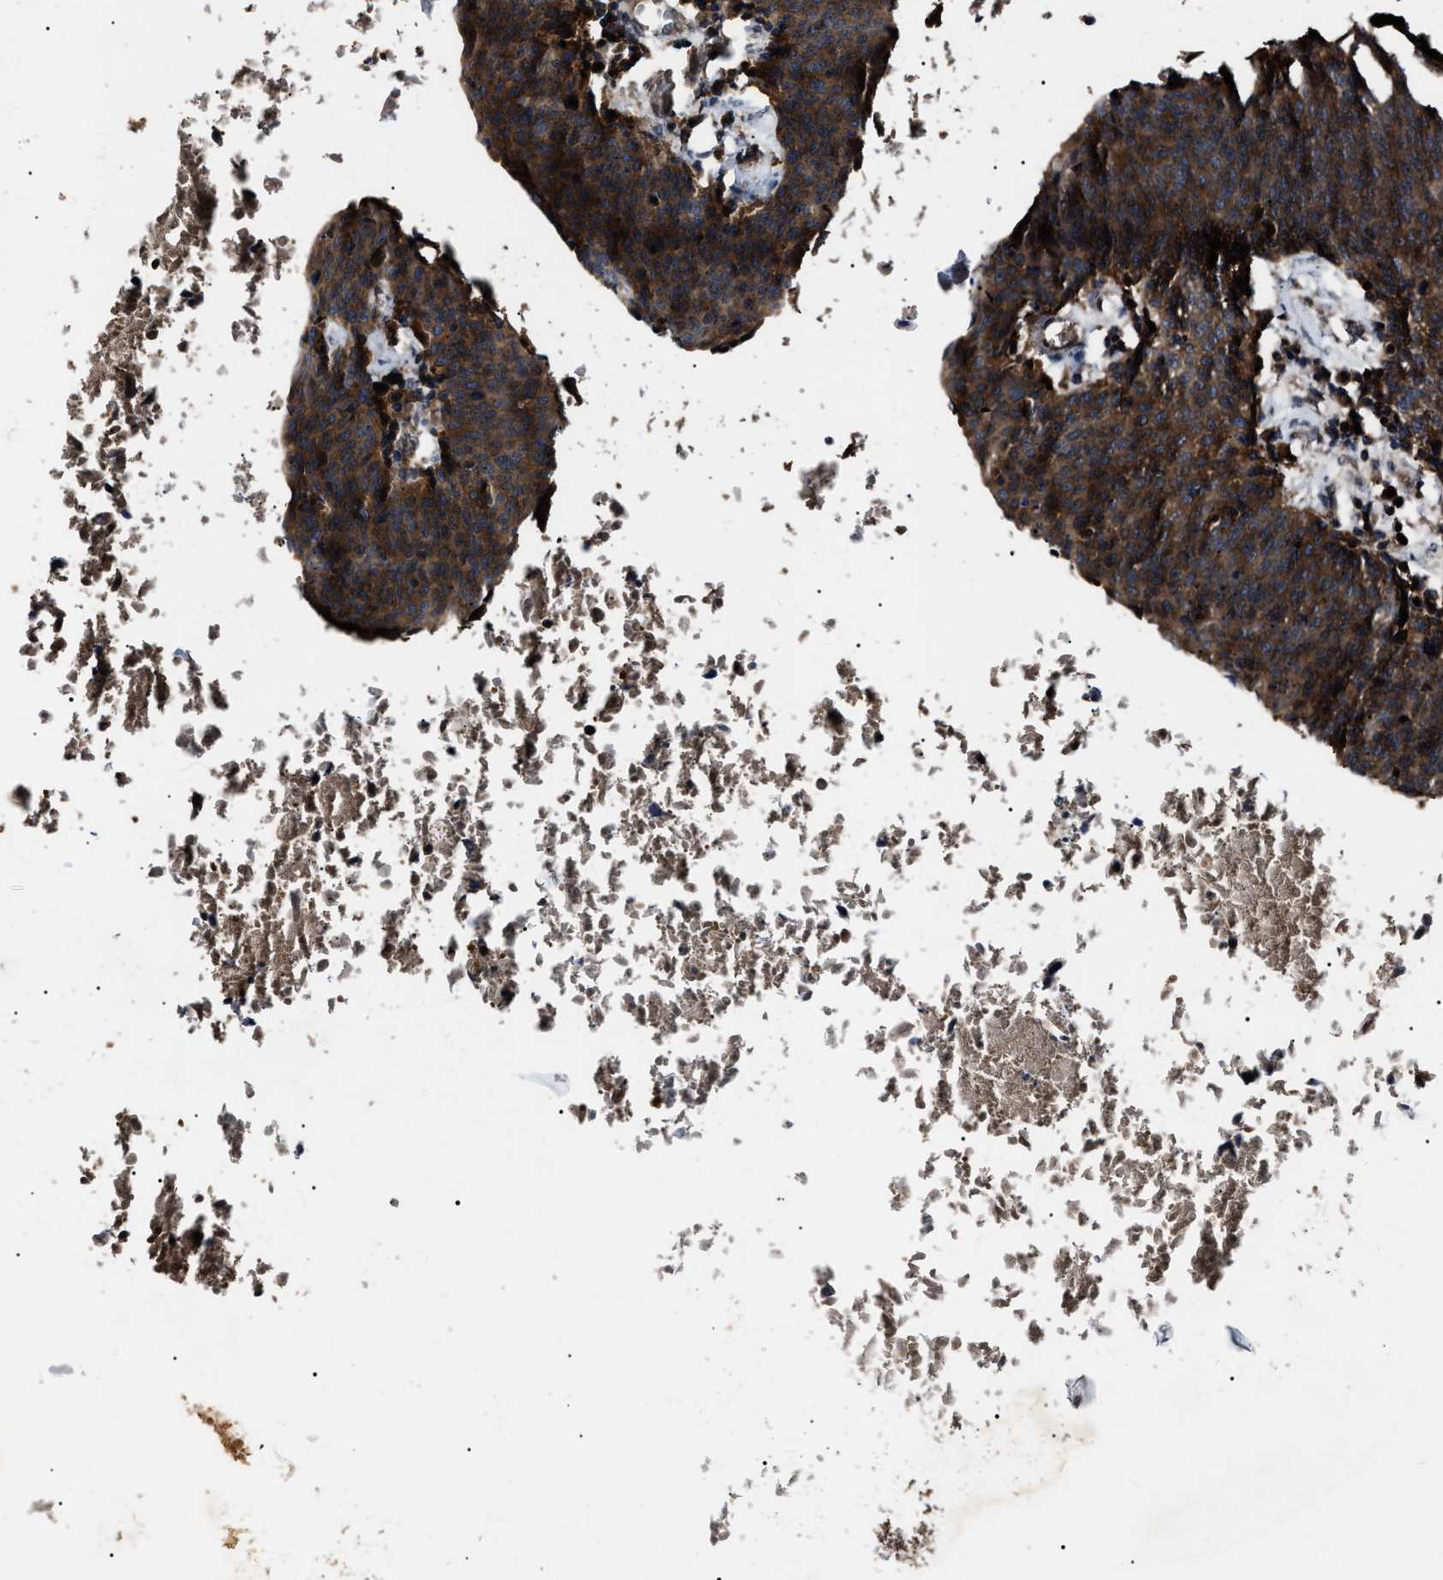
{"staining": {"intensity": "moderate", "quantity": ">75%", "location": "cytoplasmic/membranous"}, "tissue": "head and neck cancer", "cell_type": "Tumor cells", "image_type": "cancer", "snomed": [{"axis": "morphology", "description": "Squamous cell carcinoma, NOS"}, {"axis": "morphology", "description": "Squamous cell carcinoma, metastatic, NOS"}, {"axis": "topography", "description": "Lymph node"}, {"axis": "topography", "description": "Head-Neck"}], "caption": "Protein expression analysis of human head and neck cancer (squamous cell carcinoma) reveals moderate cytoplasmic/membranous staining in about >75% of tumor cells.", "gene": "CCT8", "patient": {"sex": "male", "age": 62}}